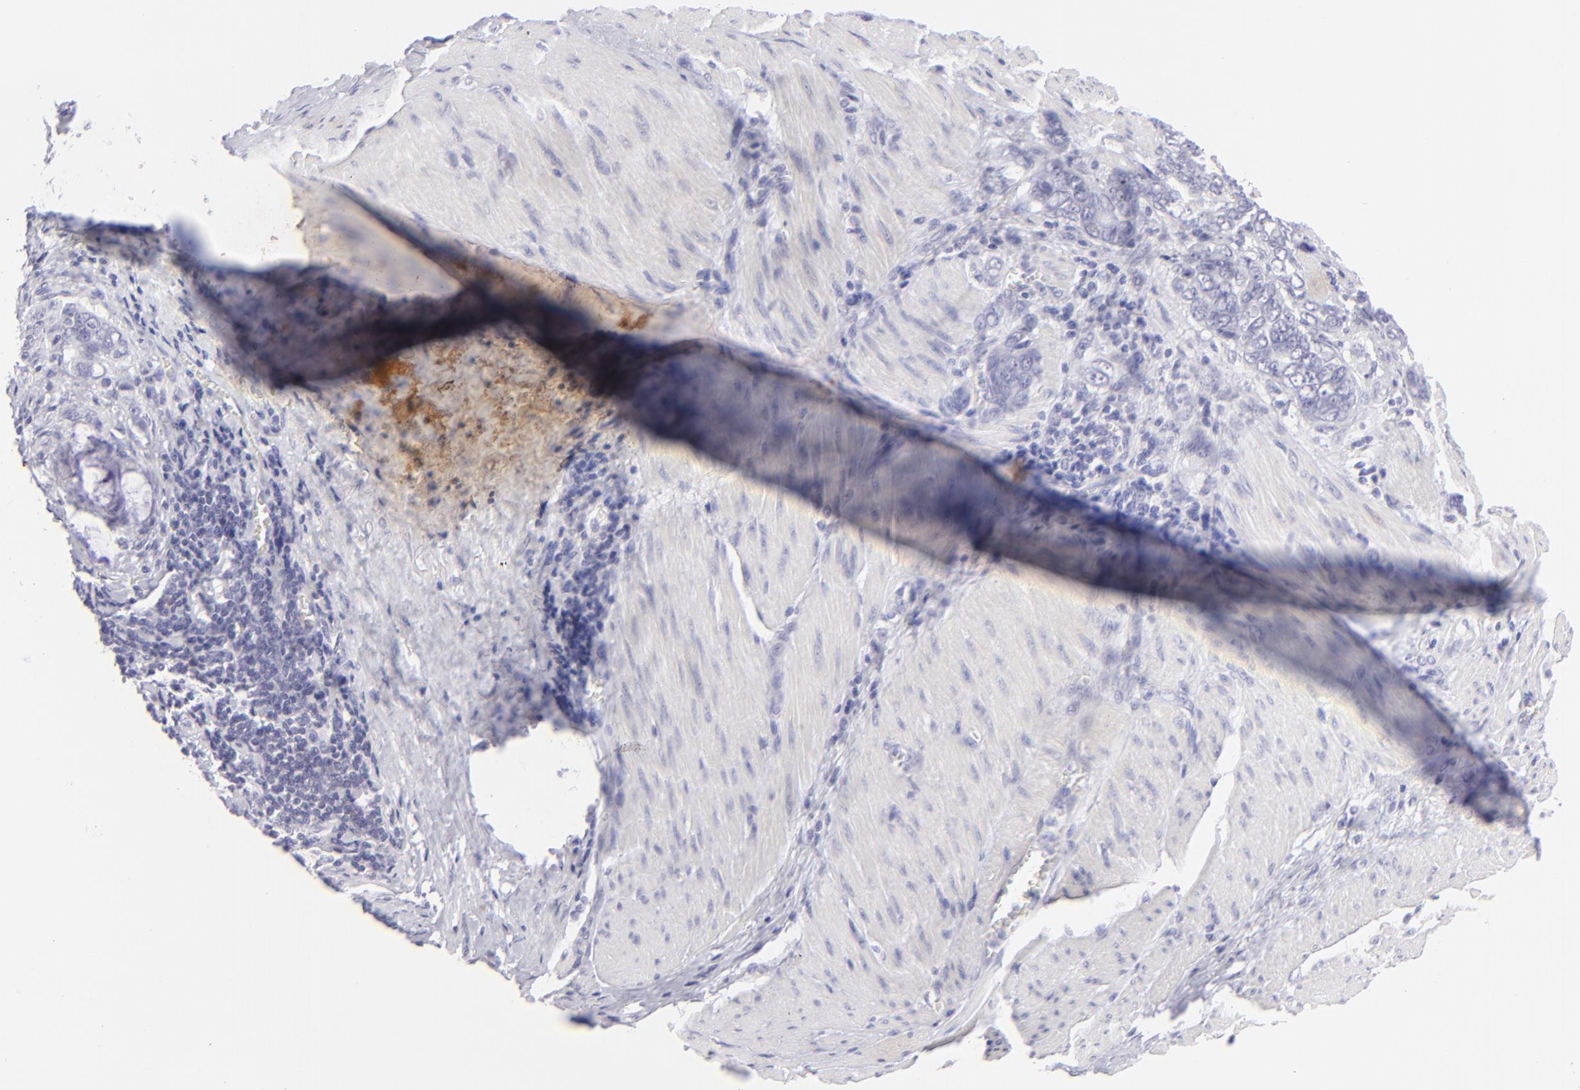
{"staining": {"intensity": "negative", "quantity": "none", "location": "none"}, "tissue": "stomach cancer", "cell_type": "Tumor cells", "image_type": "cancer", "snomed": [{"axis": "morphology", "description": "Adenocarcinoma, NOS"}, {"axis": "topography", "description": "Stomach"}], "caption": "Stomach cancer (adenocarcinoma) stained for a protein using immunohistochemistry exhibits no expression tumor cells.", "gene": "FCER2", "patient": {"sex": "male", "age": 78}}